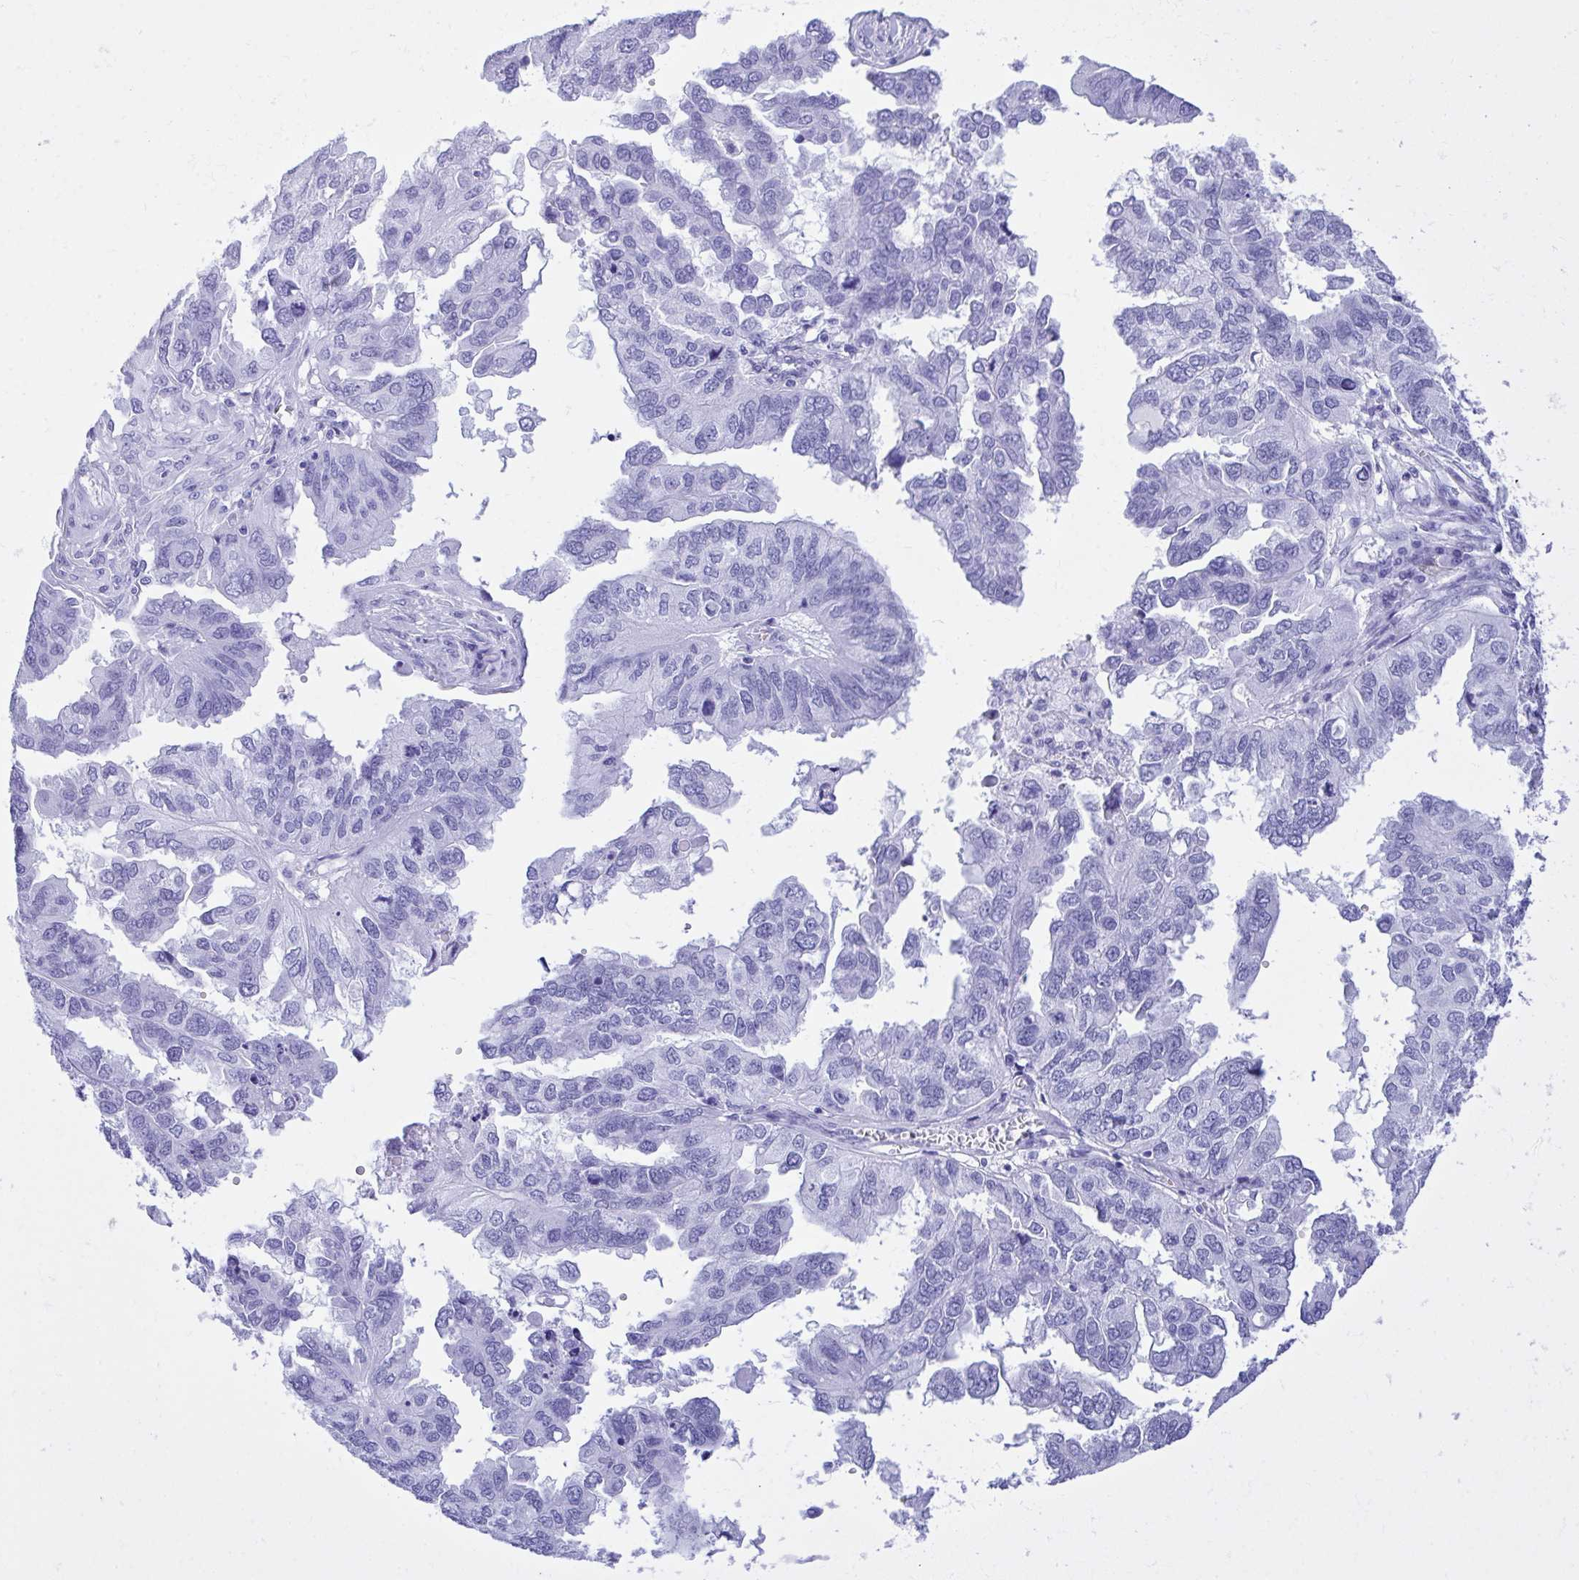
{"staining": {"intensity": "negative", "quantity": "none", "location": "none"}, "tissue": "ovarian cancer", "cell_type": "Tumor cells", "image_type": "cancer", "snomed": [{"axis": "morphology", "description": "Cystadenocarcinoma, serous, NOS"}, {"axis": "topography", "description": "Ovary"}], "caption": "Ovarian serous cystadenocarcinoma stained for a protein using IHC reveals no staining tumor cells.", "gene": "TLN2", "patient": {"sex": "female", "age": 79}}